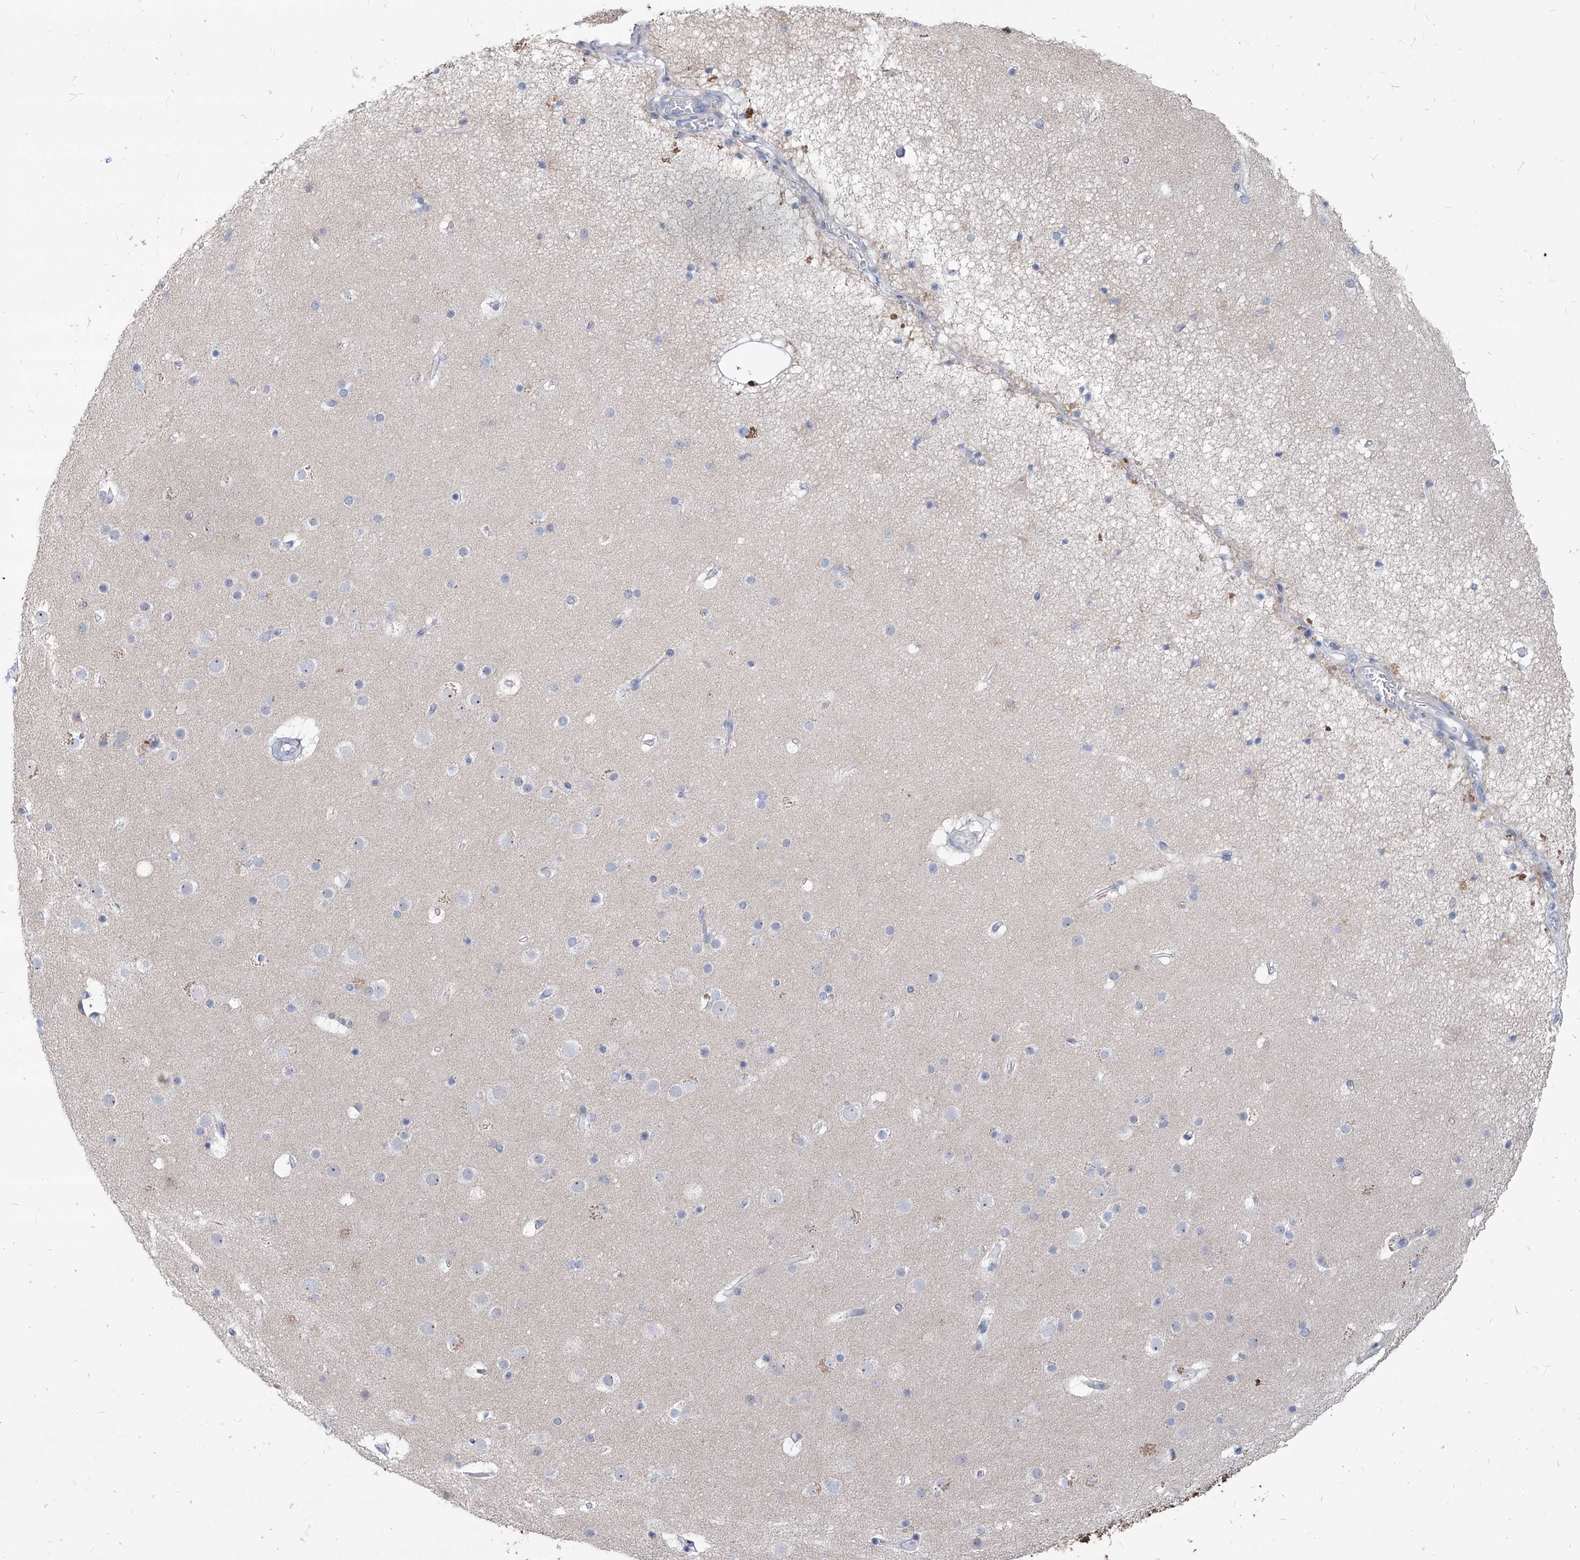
{"staining": {"intensity": "negative", "quantity": "none", "location": "none"}, "tissue": "cerebral cortex", "cell_type": "Endothelial cells", "image_type": "normal", "snomed": [{"axis": "morphology", "description": "Normal tissue, NOS"}, {"axis": "topography", "description": "Cerebral cortex"}], "caption": "Endothelial cells show no significant expression in normal cerebral cortex. Nuclei are stained in blue.", "gene": "AGPS", "patient": {"sex": "male", "age": 57}}